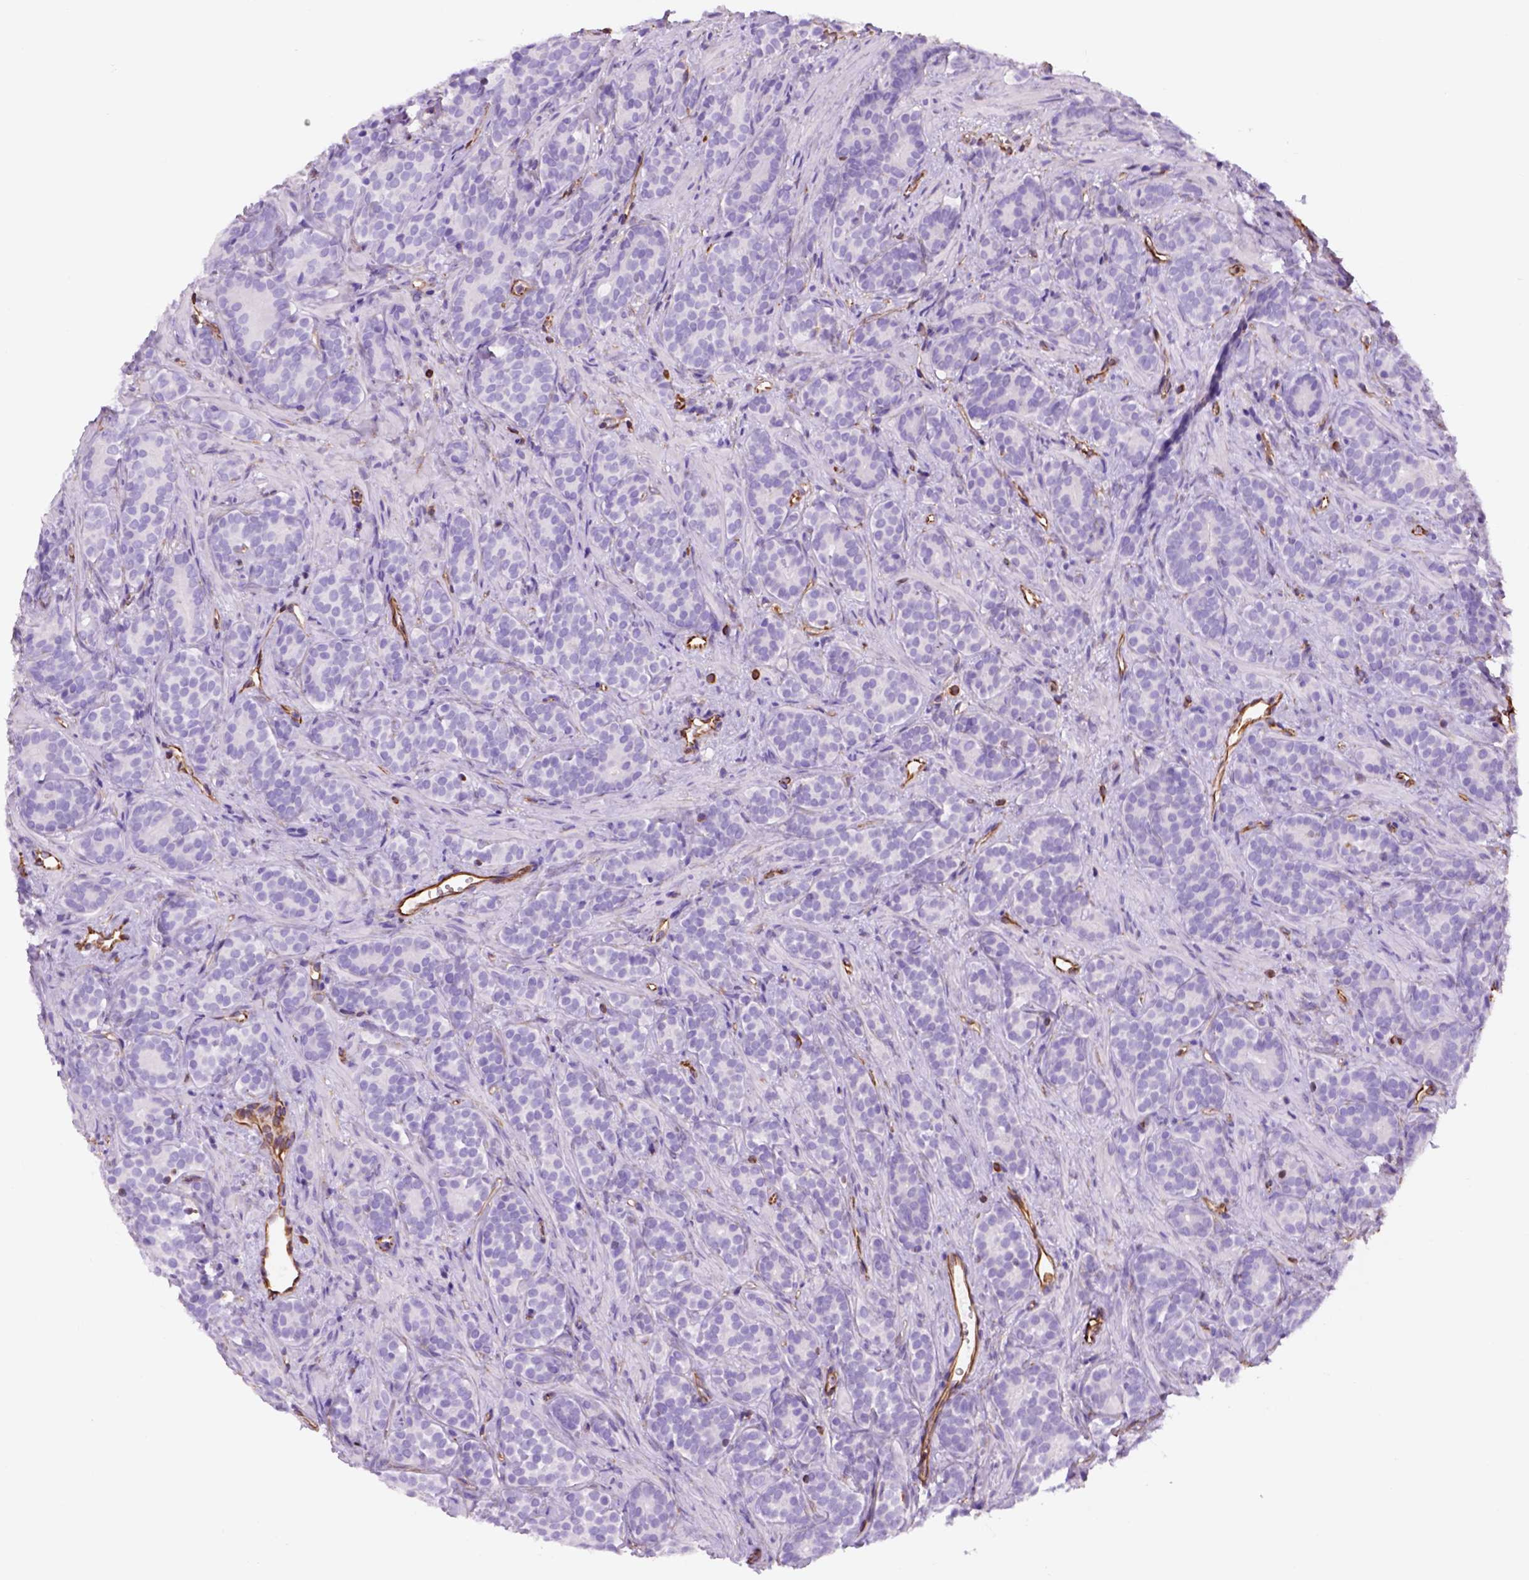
{"staining": {"intensity": "negative", "quantity": "none", "location": "none"}, "tissue": "prostate cancer", "cell_type": "Tumor cells", "image_type": "cancer", "snomed": [{"axis": "morphology", "description": "Adenocarcinoma, High grade"}, {"axis": "topography", "description": "Prostate"}], "caption": "The IHC histopathology image has no significant positivity in tumor cells of prostate high-grade adenocarcinoma tissue. Nuclei are stained in blue.", "gene": "ZZZ3", "patient": {"sex": "male", "age": 84}}